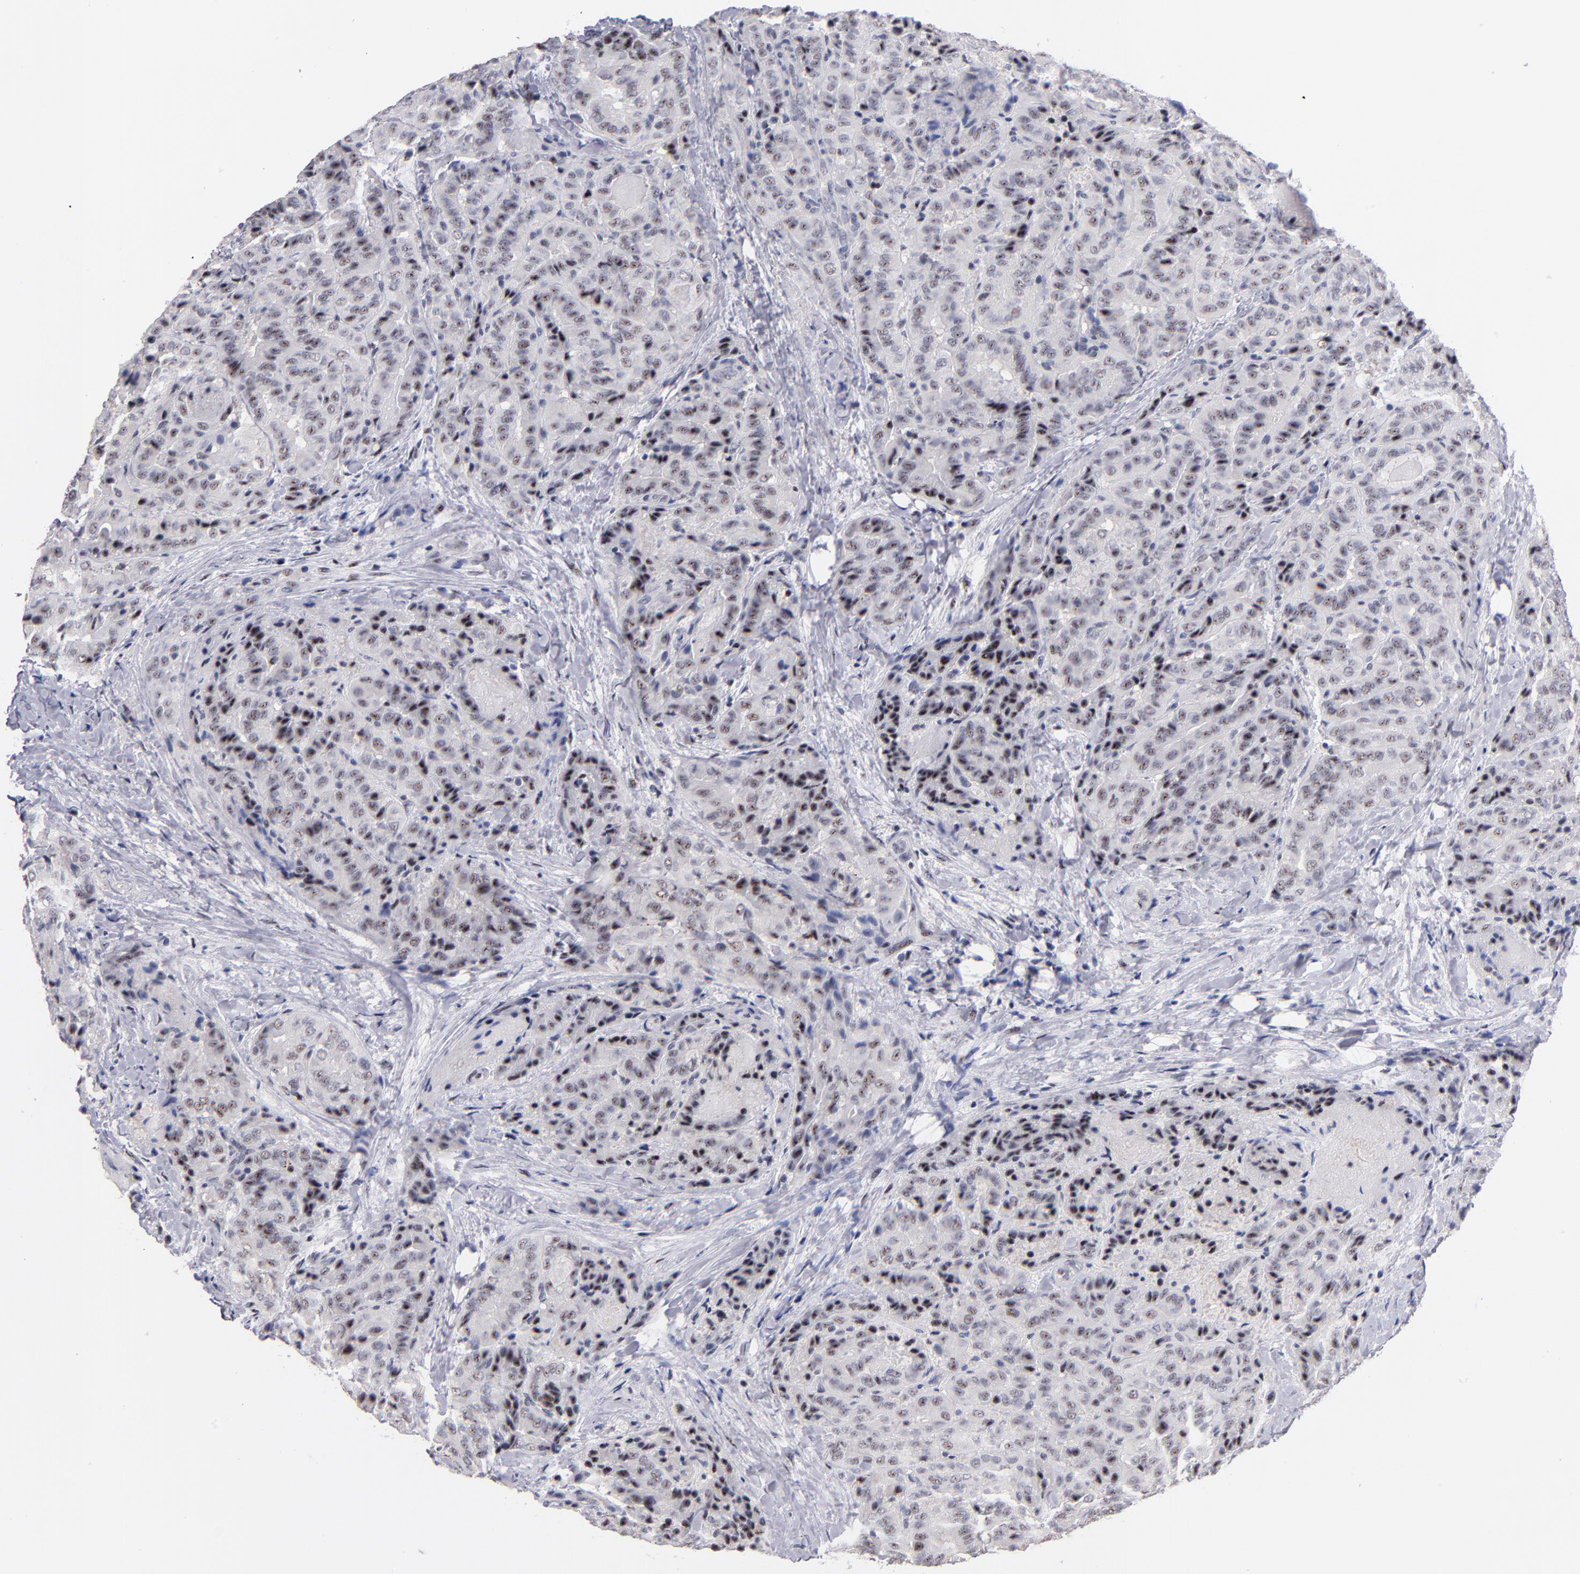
{"staining": {"intensity": "weak", "quantity": "25%-75%", "location": "nuclear"}, "tissue": "thyroid cancer", "cell_type": "Tumor cells", "image_type": "cancer", "snomed": [{"axis": "morphology", "description": "Papillary adenocarcinoma, NOS"}, {"axis": "topography", "description": "Thyroid gland"}], "caption": "This is an image of immunohistochemistry (IHC) staining of thyroid cancer (papillary adenocarcinoma), which shows weak expression in the nuclear of tumor cells.", "gene": "RAF1", "patient": {"sex": "female", "age": 71}}